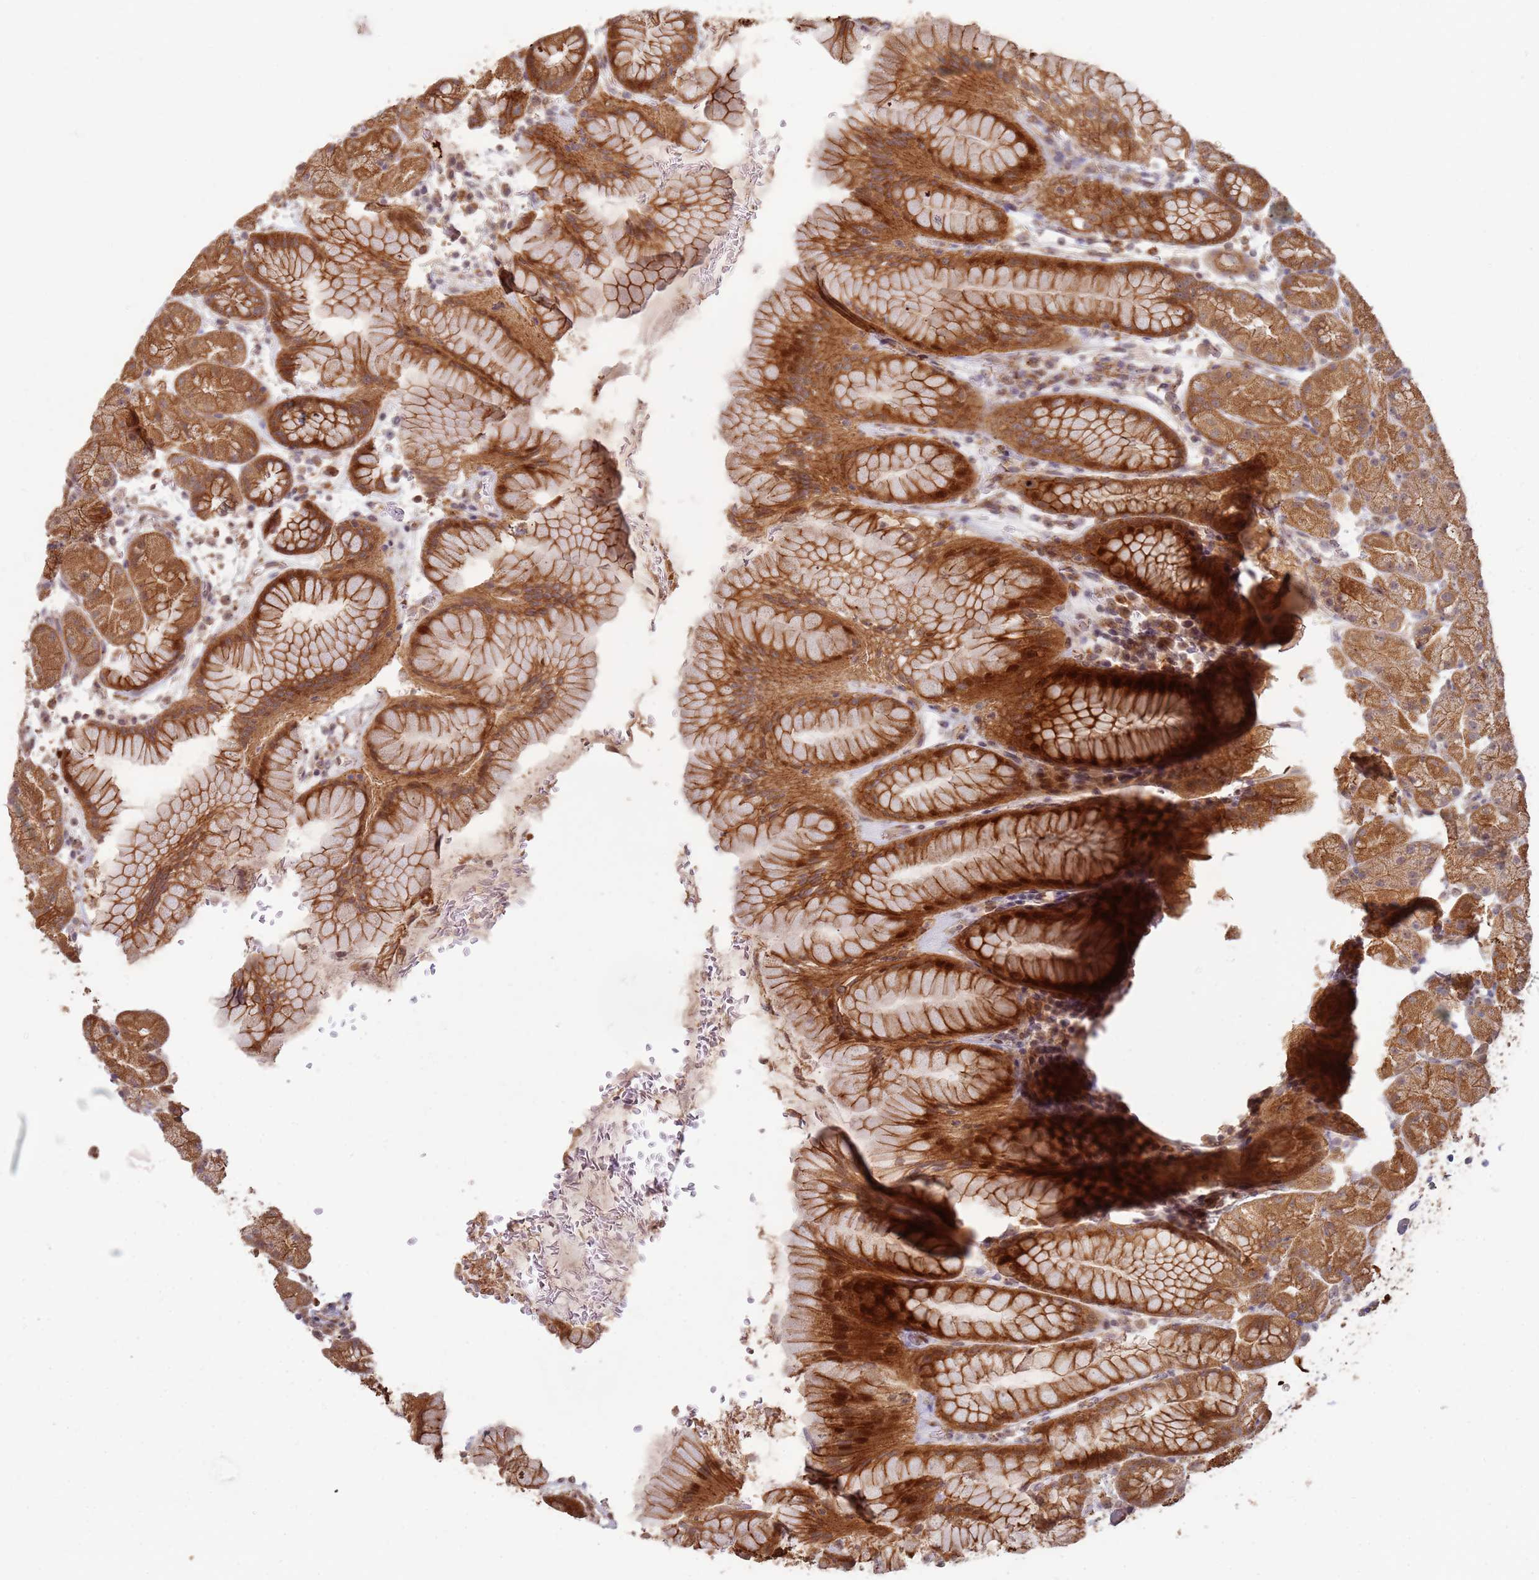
{"staining": {"intensity": "strong", "quantity": ">75%", "location": "cytoplasmic/membranous"}, "tissue": "stomach", "cell_type": "Glandular cells", "image_type": "normal", "snomed": [{"axis": "morphology", "description": "Normal tissue, NOS"}, {"axis": "topography", "description": "Stomach, upper"}, {"axis": "topography", "description": "Stomach, lower"}], "caption": "Unremarkable stomach reveals strong cytoplasmic/membranous staining in about >75% of glandular cells, visualized by immunohistochemistry.", "gene": "MPEG1", "patient": {"sex": "male", "age": 67}}